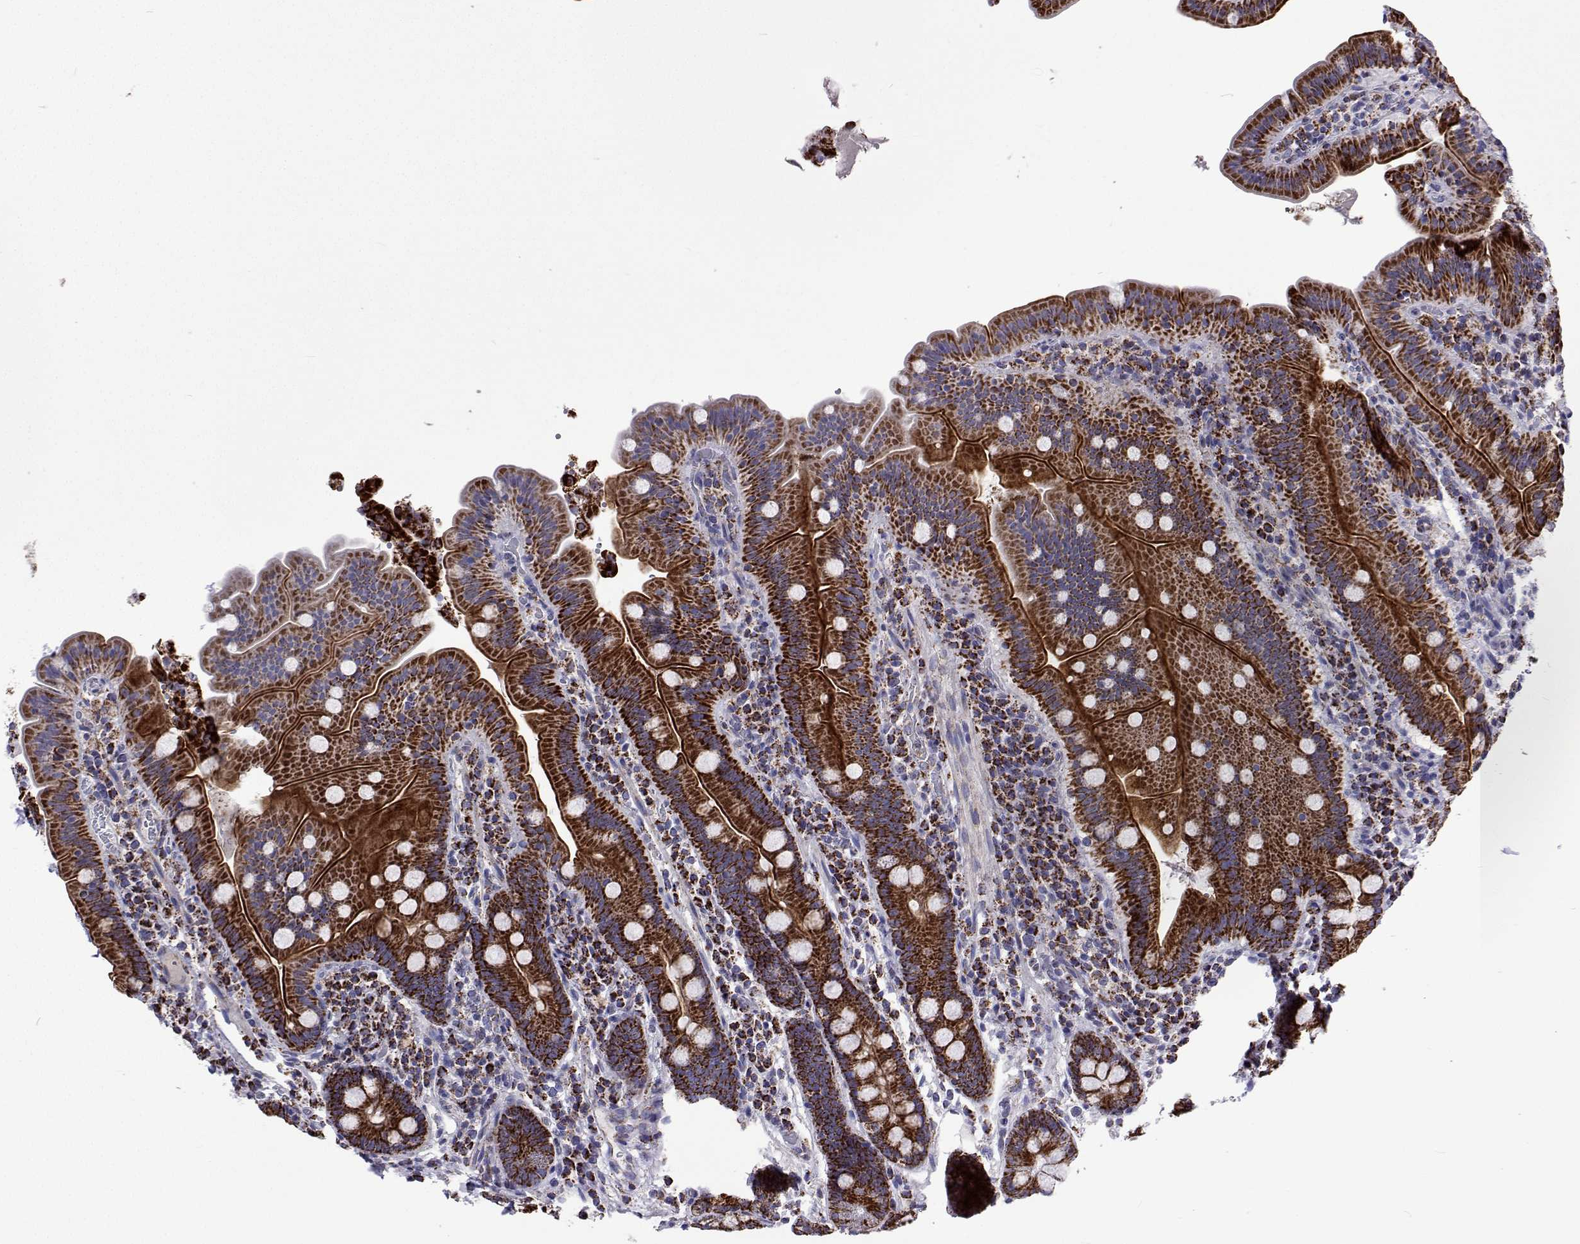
{"staining": {"intensity": "strong", "quantity": ">75%", "location": "cytoplasmic/membranous"}, "tissue": "small intestine", "cell_type": "Glandular cells", "image_type": "normal", "snomed": [{"axis": "morphology", "description": "Normal tissue, NOS"}, {"axis": "topography", "description": "Small intestine"}], "caption": "Immunohistochemical staining of normal small intestine exhibits >75% levels of strong cytoplasmic/membranous protein expression in about >75% of glandular cells.", "gene": "MCCC2", "patient": {"sex": "male", "age": 26}}